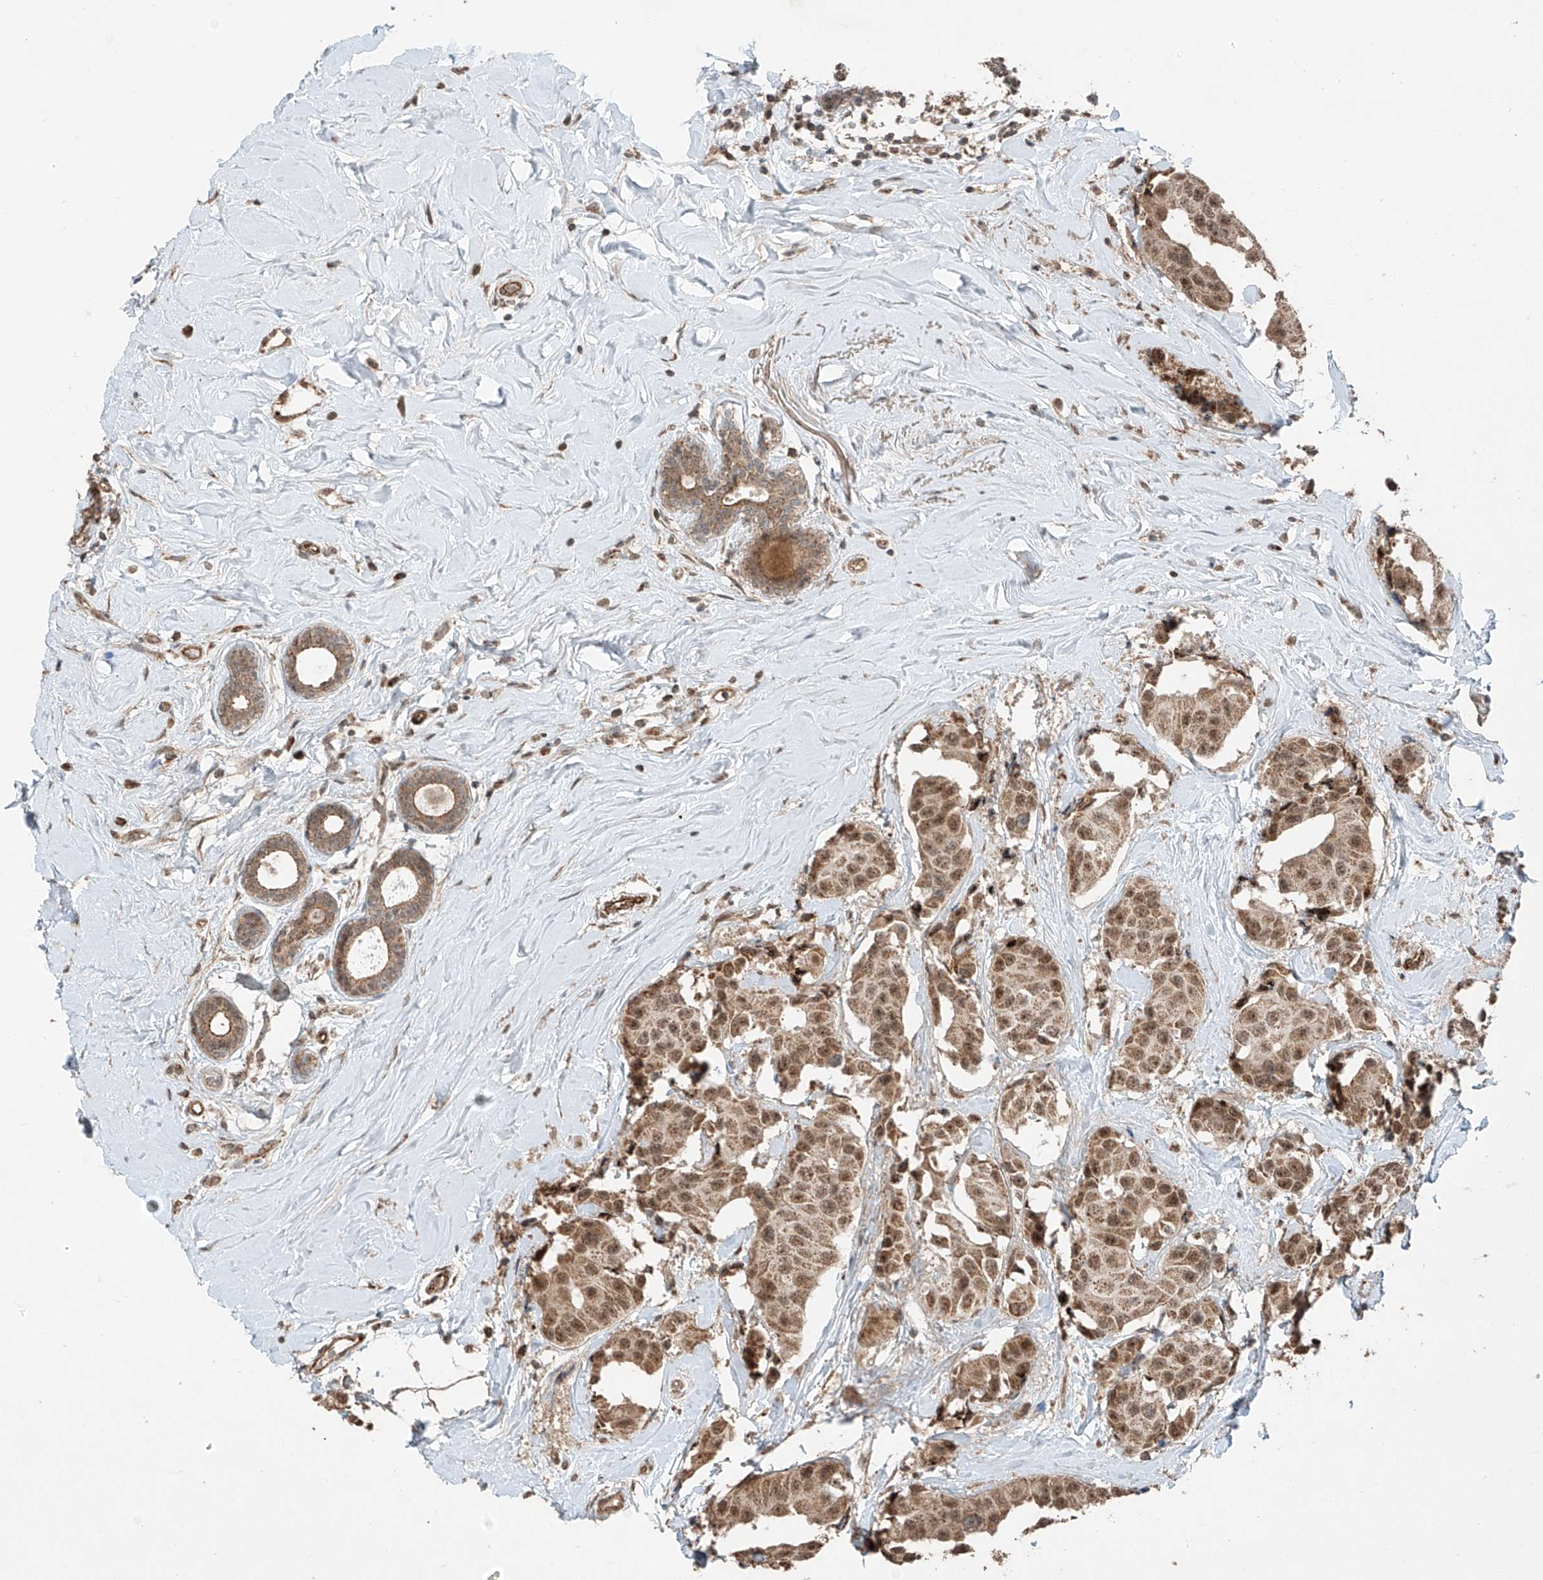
{"staining": {"intensity": "moderate", "quantity": ">75%", "location": "cytoplasmic/membranous,nuclear"}, "tissue": "breast cancer", "cell_type": "Tumor cells", "image_type": "cancer", "snomed": [{"axis": "morphology", "description": "Normal tissue, NOS"}, {"axis": "morphology", "description": "Duct carcinoma"}, {"axis": "topography", "description": "Breast"}], "caption": "A histopathology image showing moderate cytoplasmic/membranous and nuclear staining in approximately >75% of tumor cells in breast invasive ductal carcinoma, as visualized by brown immunohistochemical staining.", "gene": "ZNF620", "patient": {"sex": "female", "age": 39}}